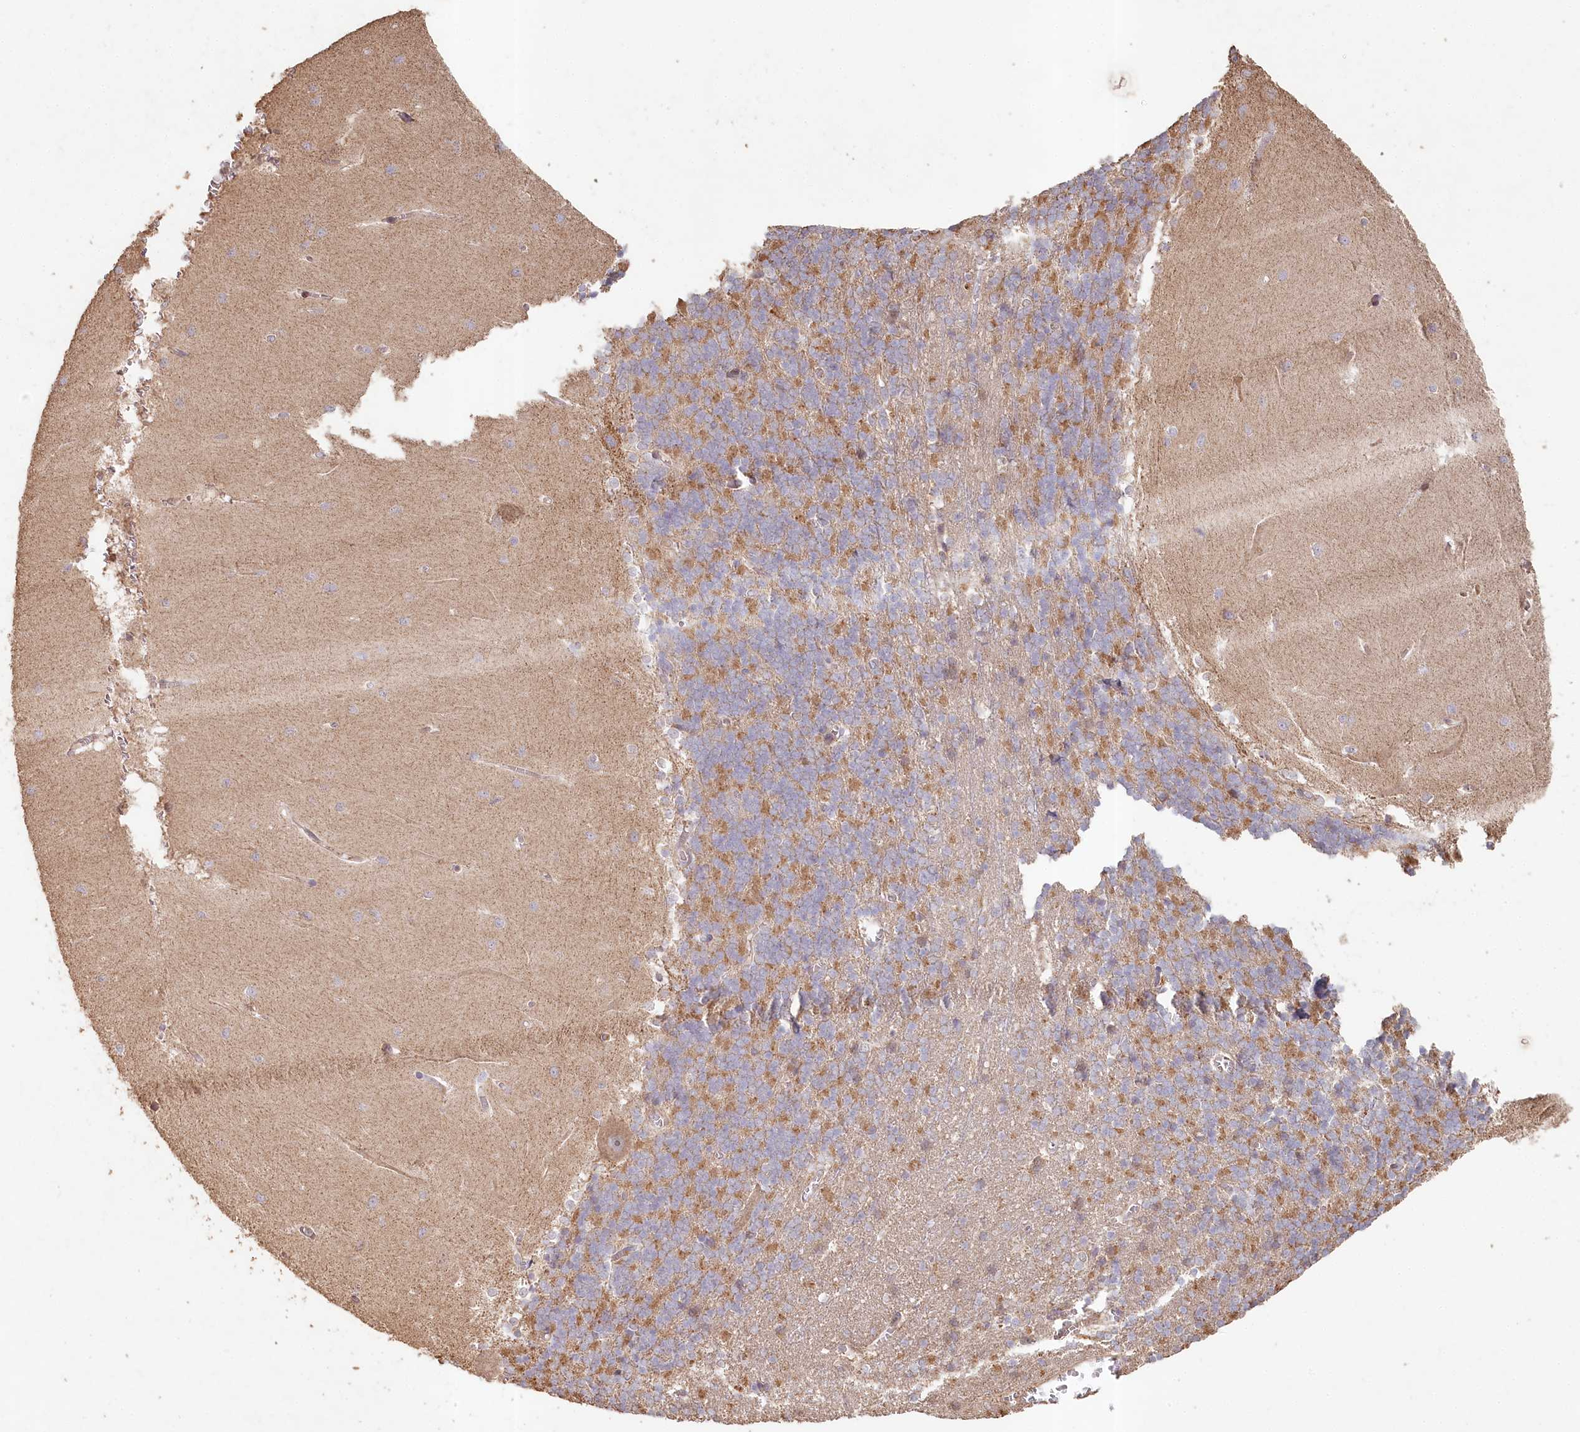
{"staining": {"intensity": "moderate", "quantity": "25%-75%", "location": "cytoplasmic/membranous"}, "tissue": "cerebellum", "cell_type": "Cells in granular layer", "image_type": "normal", "snomed": [{"axis": "morphology", "description": "Normal tissue, NOS"}, {"axis": "topography", "description": "Cerebellum"}], "caption": "Moderate cytoplasmic/membranous expression for a protein is identified in about 25%-75% of cells in granular layer of unremarkable cerebellum using immunohistochemistry.", "gene": "HAL", "patient": {"sex": "male", "age": 37}}